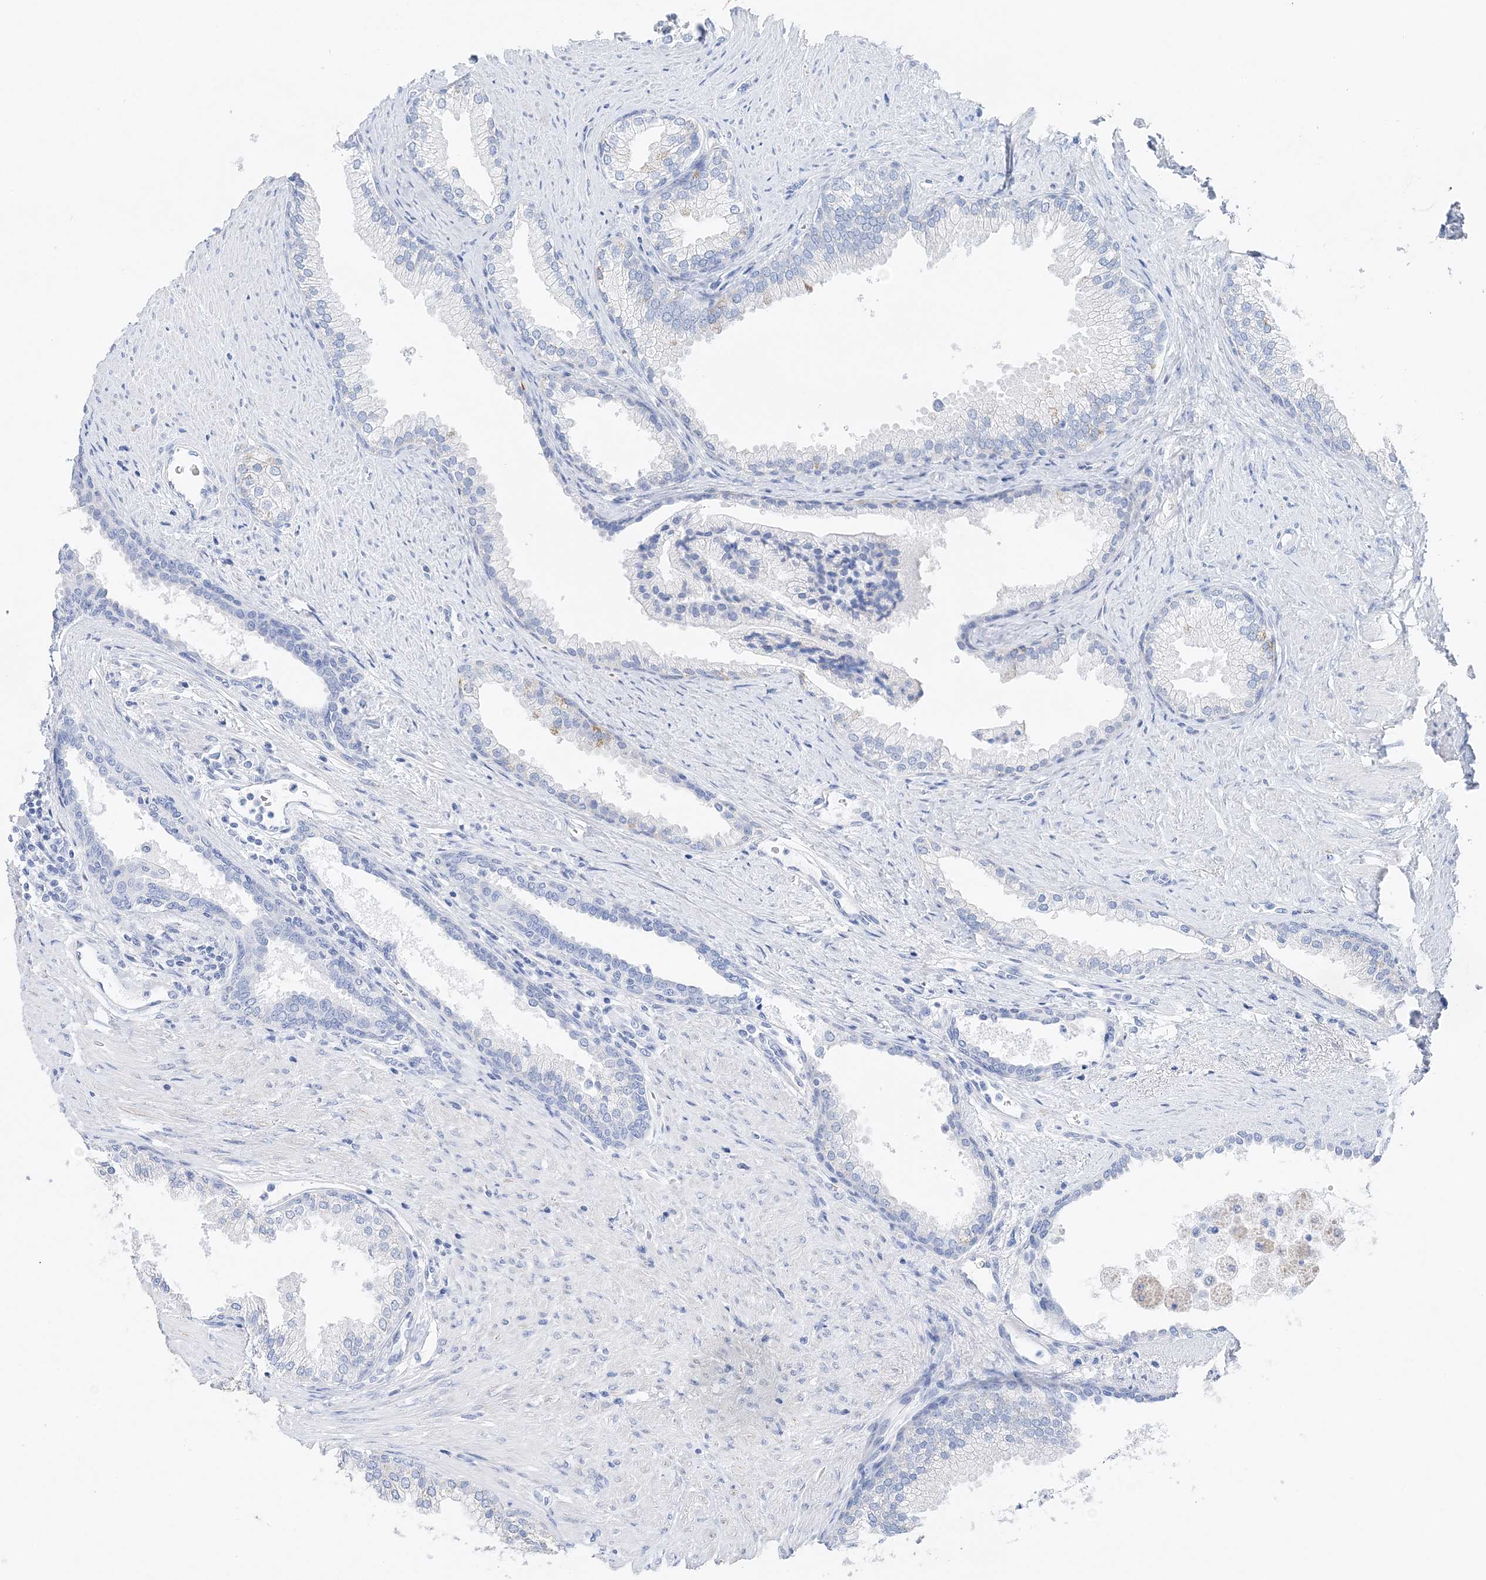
{"staining": {"intensity": "negative", "quantity": "none", "location": "none"}, "tissue": "prostate", "cell_type": "Glandular cells", "image_type": "normal", "snomed": [{"axis": "morphology", "description": "Normal tissue, NOS"}, {"axis": "topography", "description": "Prostate"}], "caption": "An image of prostate stained for a protein displays no brown staining in glandular cells. (DAB (3,3'-diaminobenzidine) immunohistochemistry (IHC), high magnification).", "gene": "TSPYL6", "patient": {"sex": "male", "age": 76}}